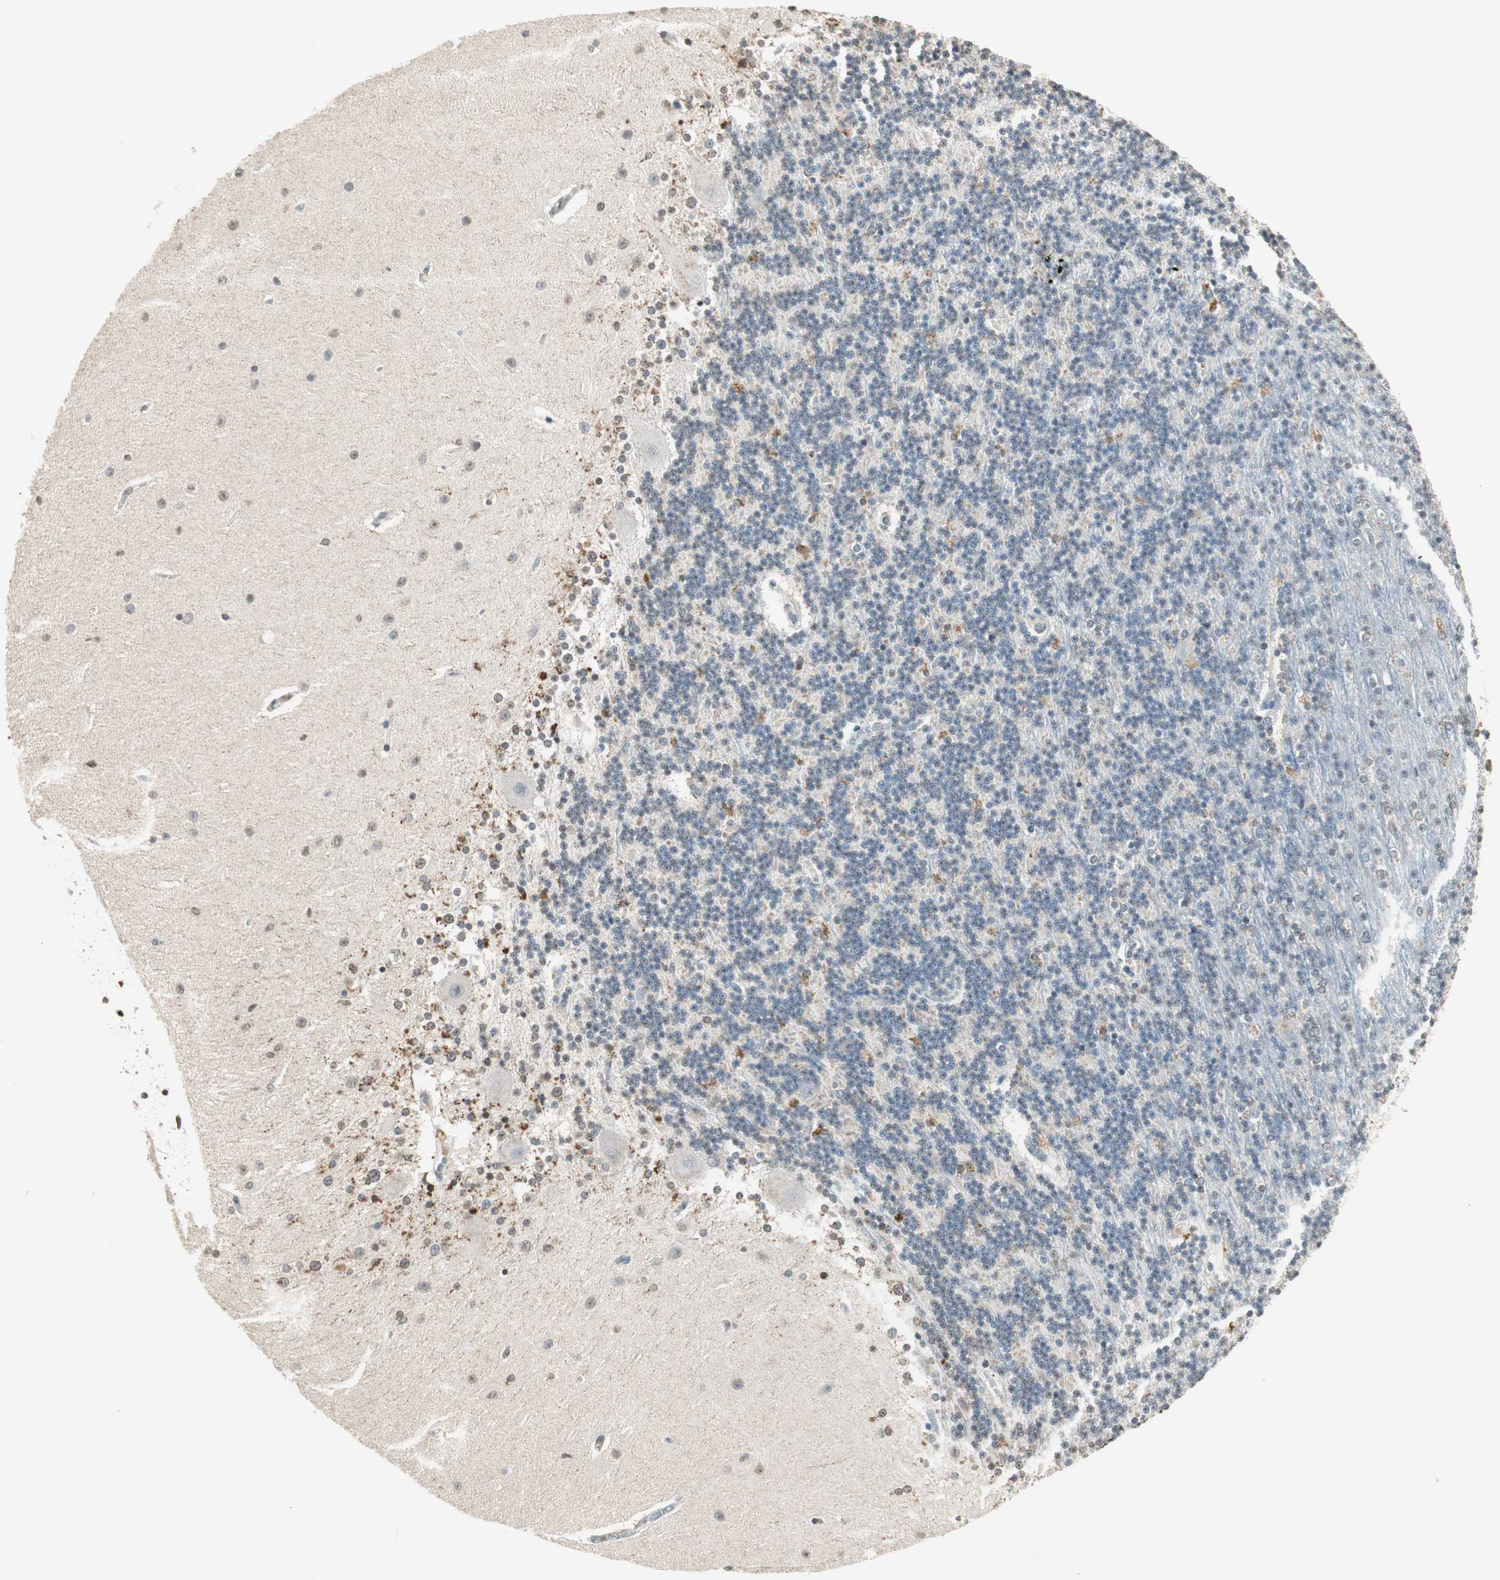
{"staining": {"intensity": "negative", "quantity": "none", "location": "none"}, "tissue": "cerebellum", "cell_type": "Cells in granular layer", "image_type": "normal", "snomed": [{"axis": "morphology", "description": "Normal tissue, NOS"}, {"axis": "topography", "description": "Cerebellum"}], "caption": "High power microscopy photomicrograph of an immunohistochemistry (IHC) image of benign cerebellum, revealing no significant expression in cells in granular layer.", "gene": "PRELID1", "patient": {"sex": "female", "age": 54}}